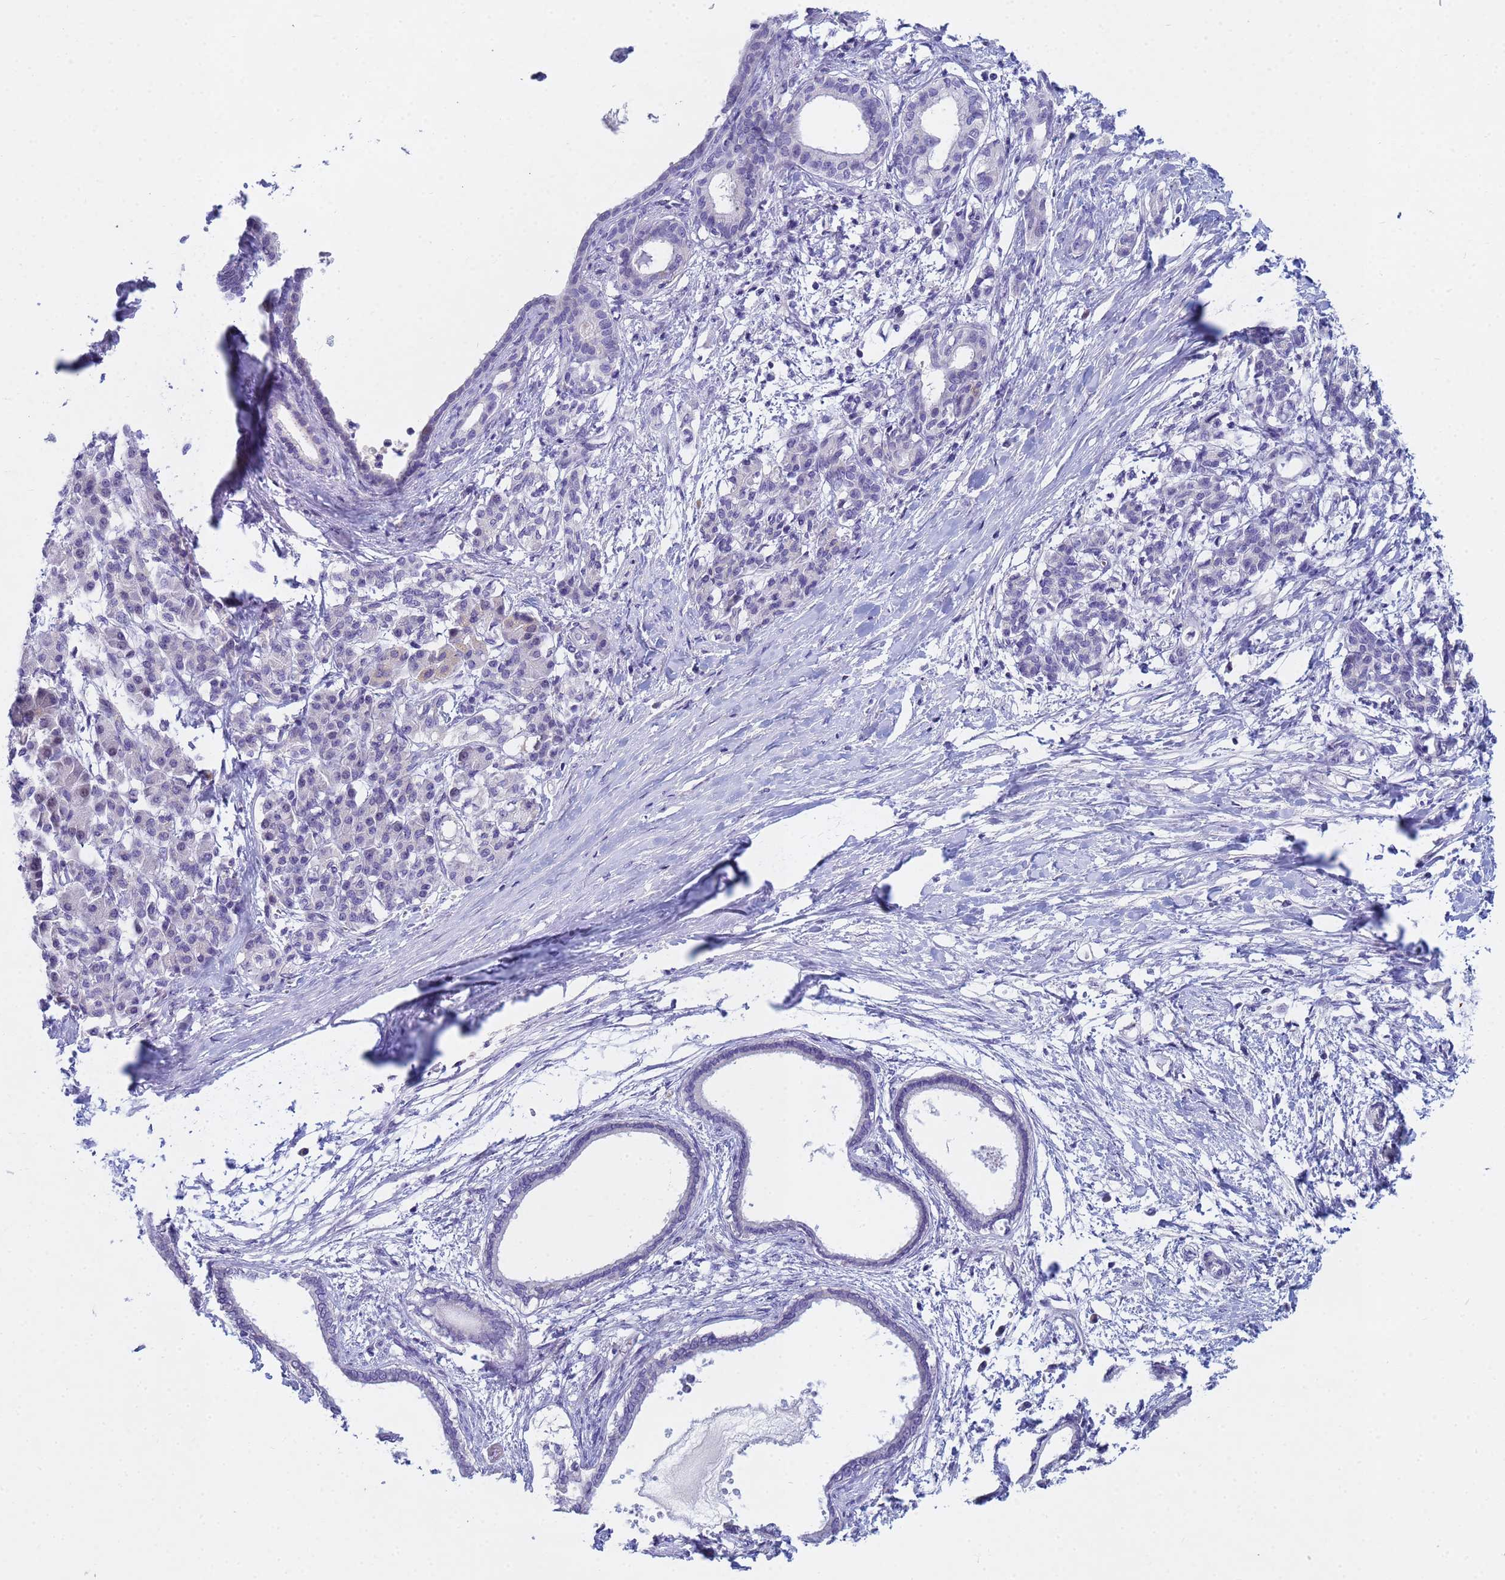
{"staining": {"intensity": "negative", "quantity": "none", "location": "none"}, "tissue": "pancreatic cancer", "cell_type": "Tumor cells", "image_type": "cancer", "snomed": [{"axis": "morphology", "description": "Adenocarcinoma, NOS"}, {"axis": "topography", "description": "Pancreas"}], "caption": "Immunohistochemistry (IHC) of pancreatic cancer (adenocarcinoma) exhibits no positivity in tumor cells.", "gene": "TNPO2", "patient": {"sex": "female", "age": 55}}